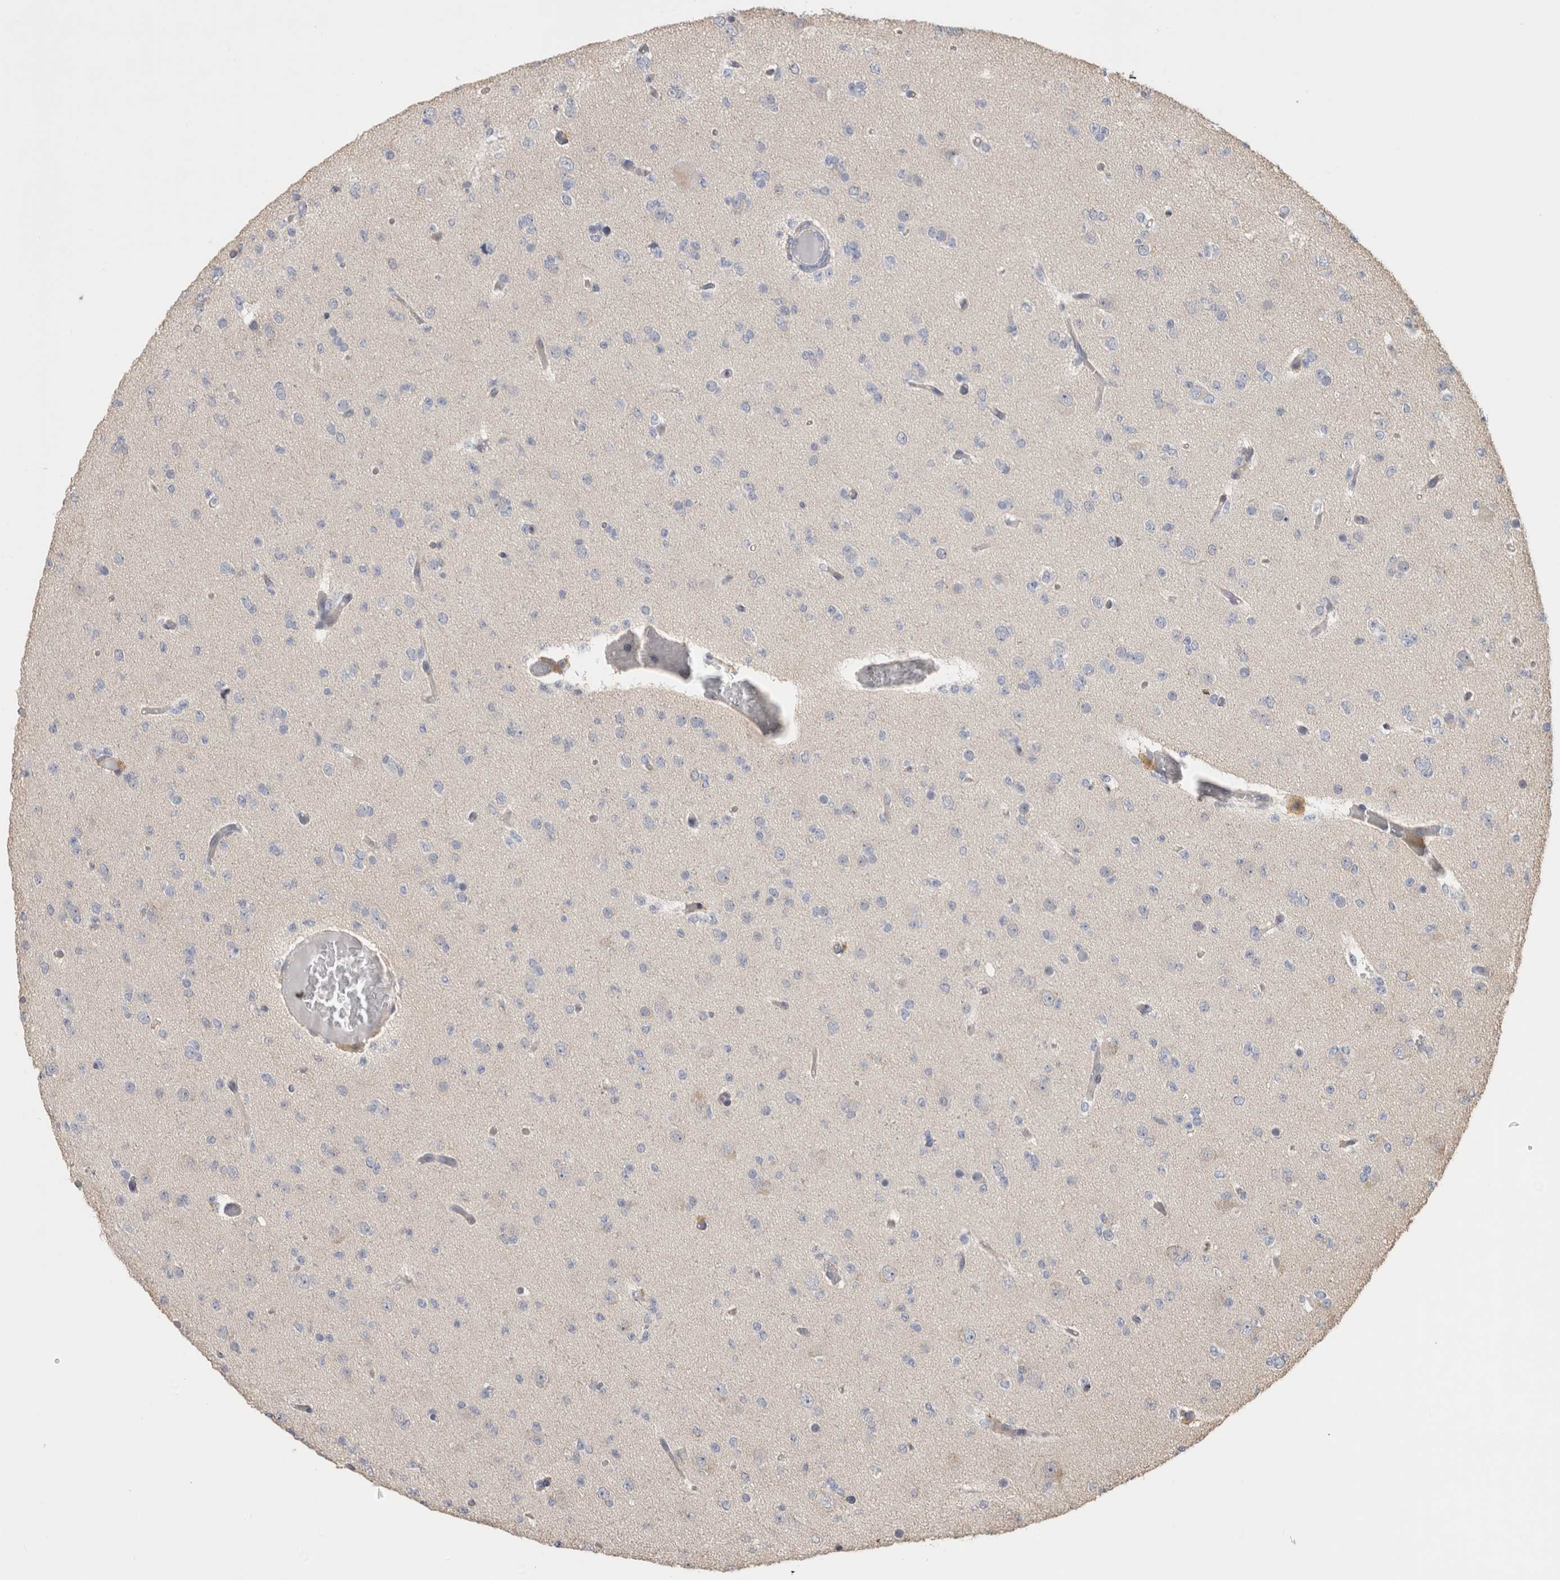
{"staining": {"intensity": "negative", "quantity": "none", "location": "none"}, "tissue": "glioma", "cell_type": "Tumor cells", "image_type": "cancer", "snomed": [{"axis": "morphology", "description": "Glioma, malignant, Low grade"}, {"axis": "topography", "description": "Brain"}], "caption": "Immunohistochemistry image of neoplastic tissue: human malignant glioma (low-grade) stained with DAB exhibits no significant protein expression in tumor cells. (Stains: DAB immunohistochemistry (IHC) with hematoxylin counter stain, Microscopy: brightfield microscopy at high magnification).", "gene": "CLIP1", "patient": {"sex": "female", "age": 22}}